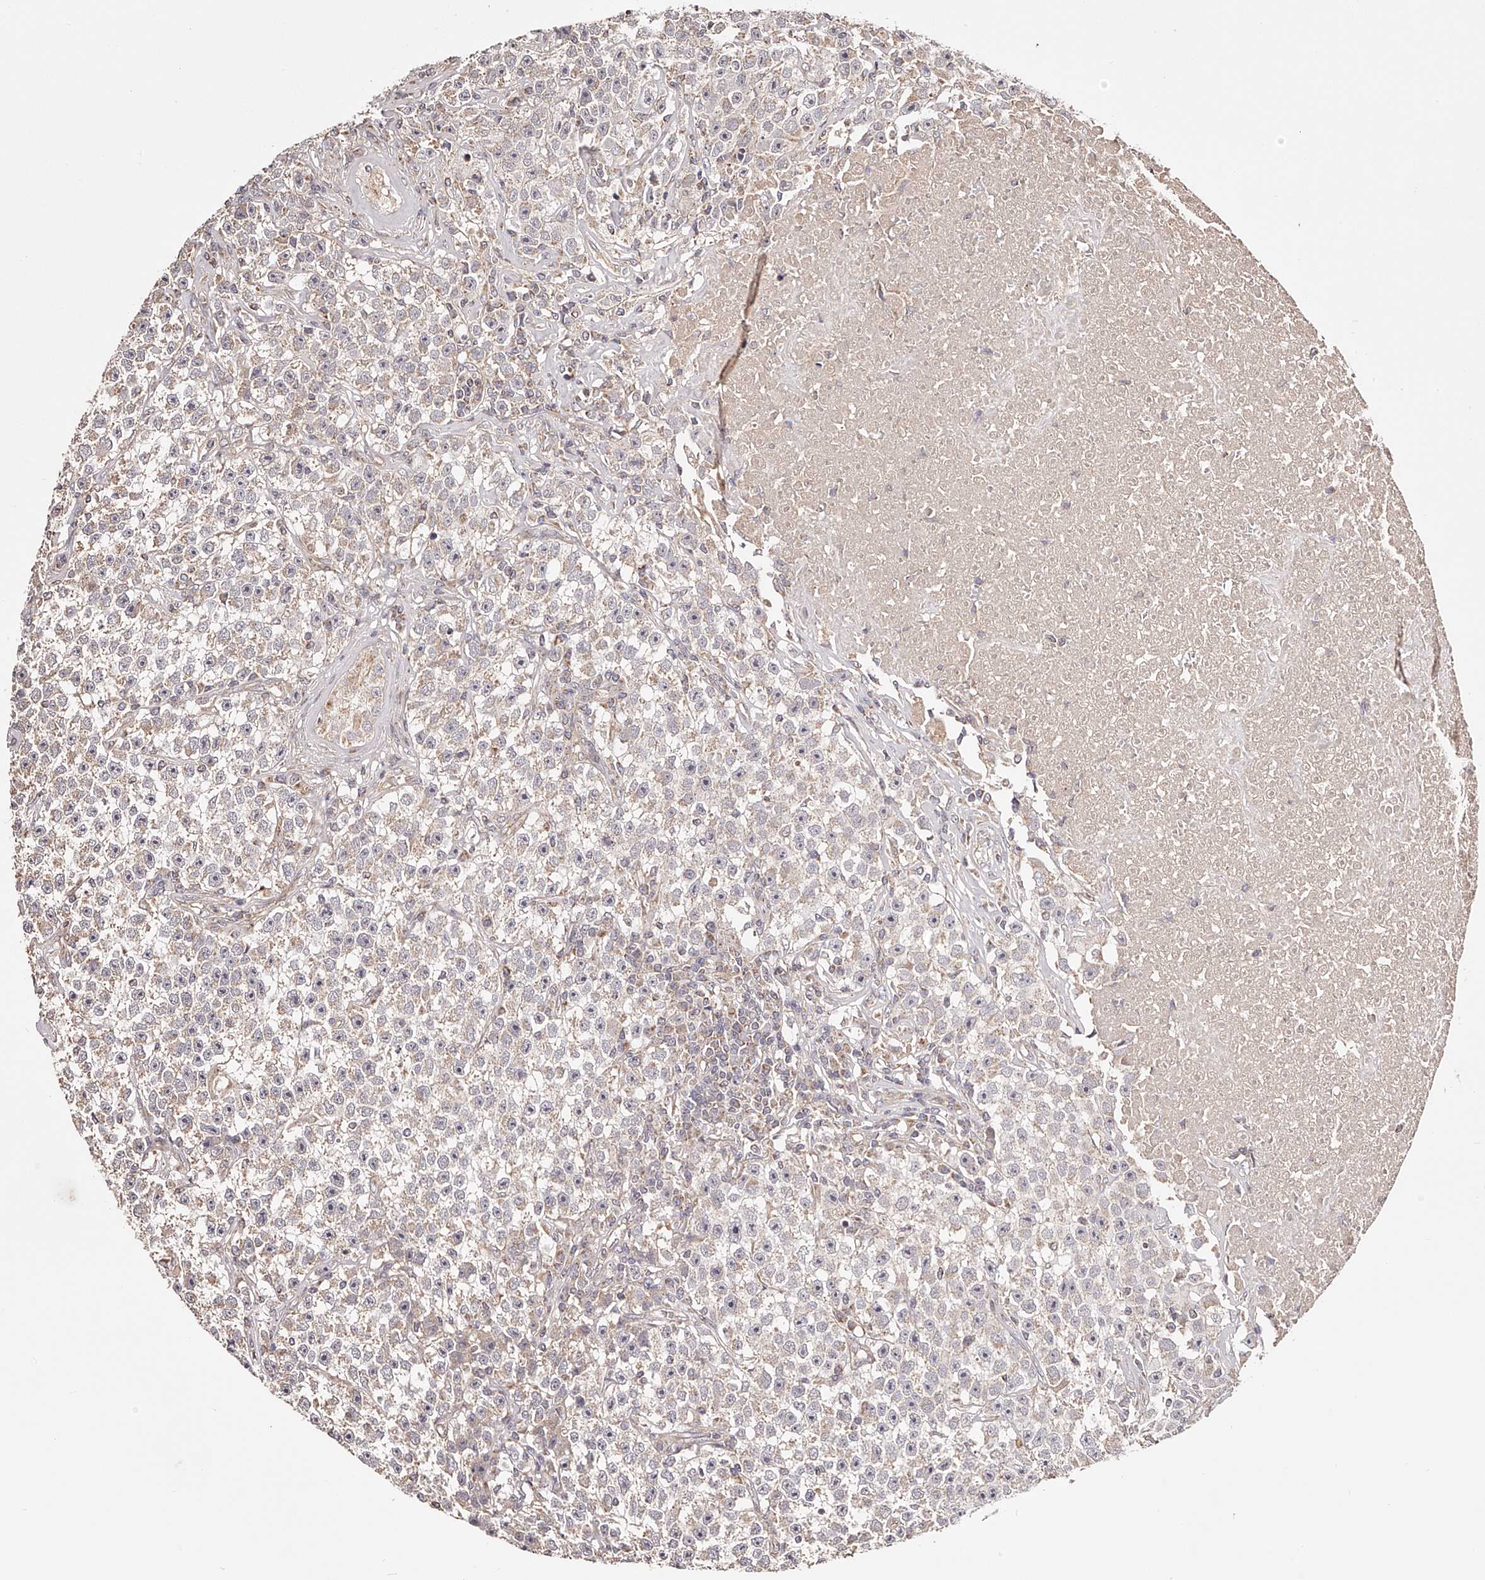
{"staining": {"intensity": "negative", "quantity": "none", "location": "none"}, "tissue": "testis cancer", "cell_type": "Tumor cells", "image_type": "cancer", "snomed": [{"axis": "morphology", "description": "Seminoma, NOS"}, {"axis": "topography", "description": "Testis"}], "caption": "Testis cancer (seminoma) stained for a protein using IHC exhibits no staining tumor cells.", "gene": "USP21", "patient": {"sex": "male", "age": 22}}